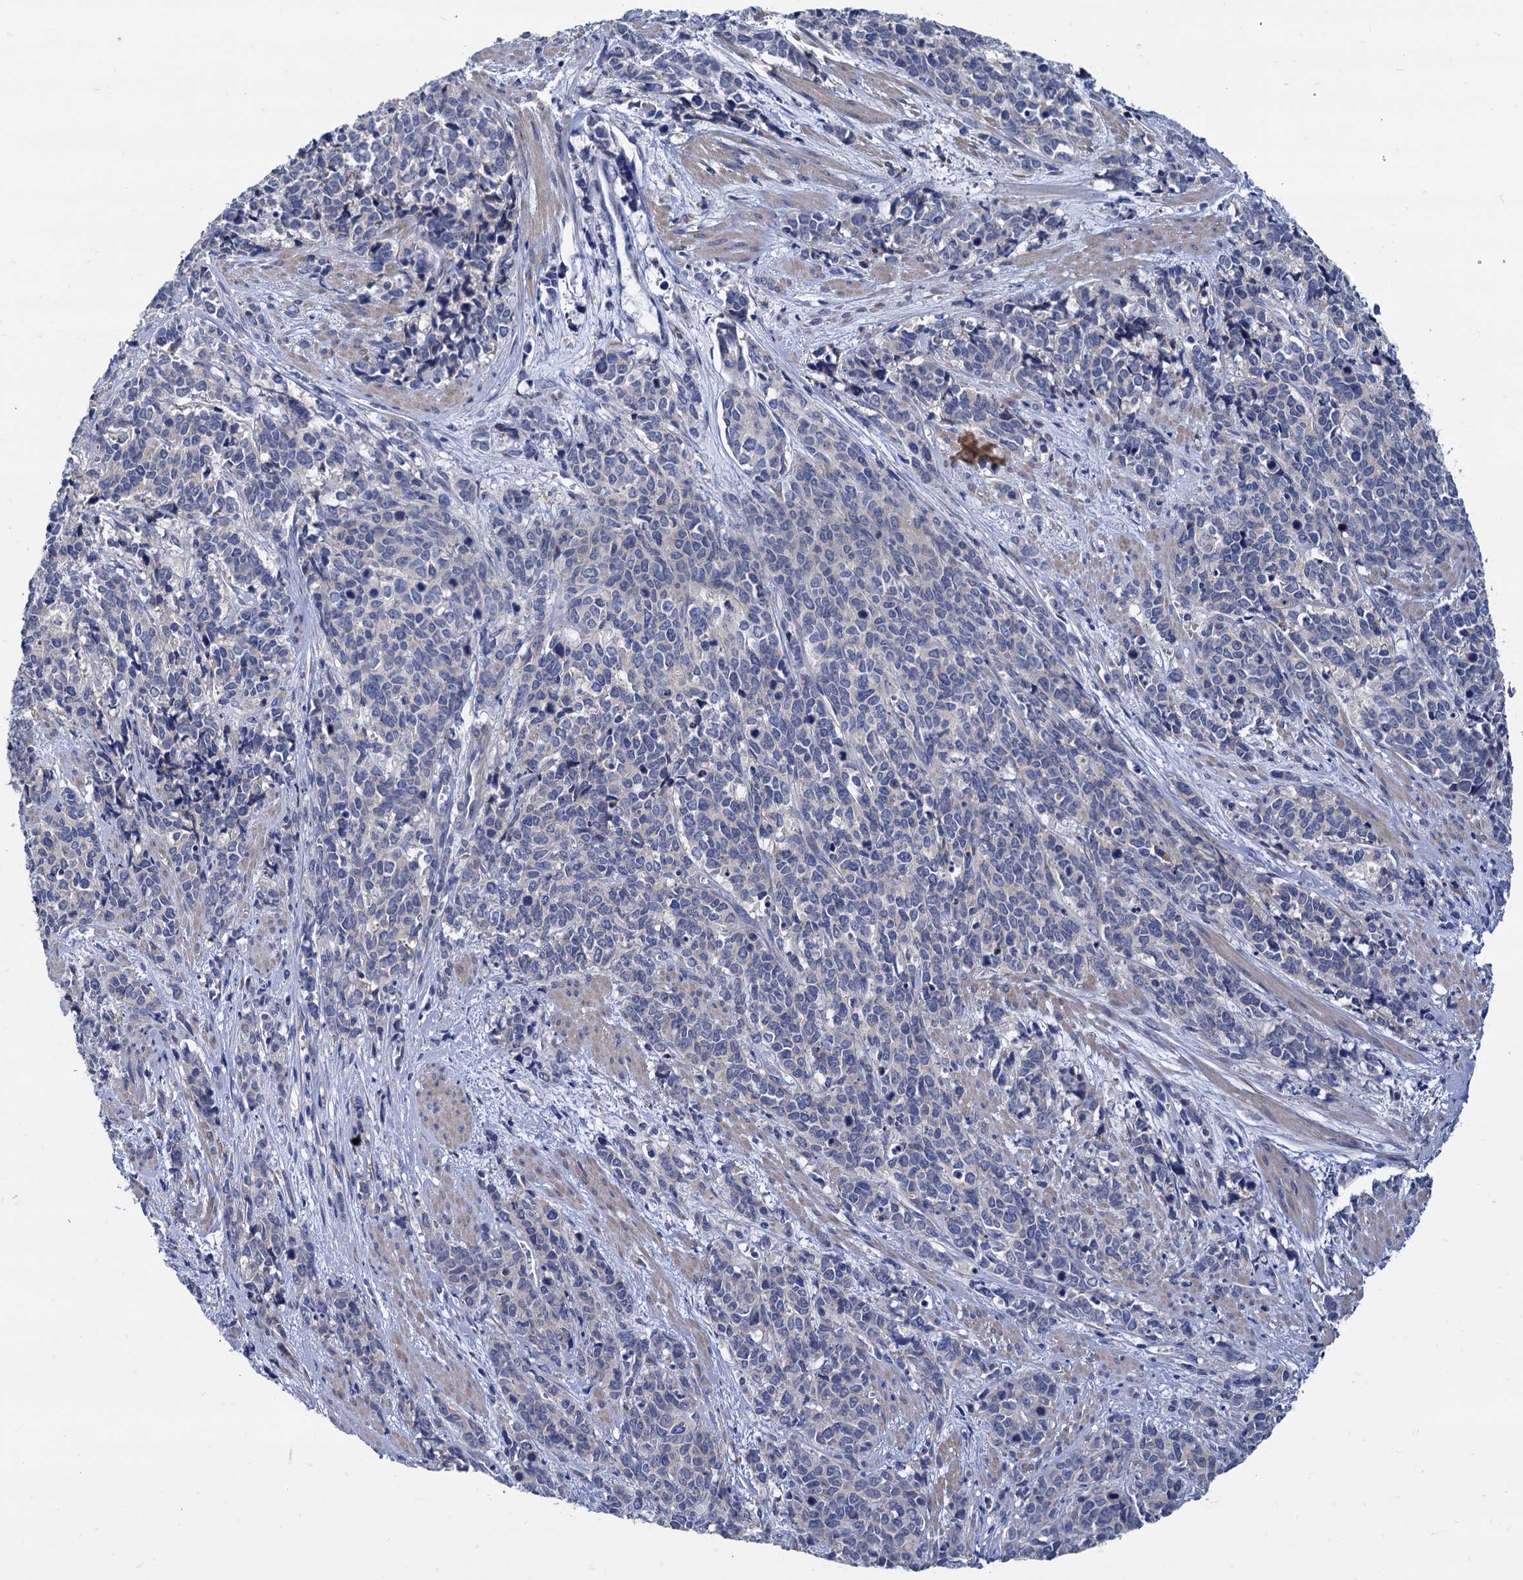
{"staining": {"intensity": "negative", "quantity": "none", "location": "none"}, "tissue": "cervical cancer", "cell_type": "Tumor cells", "image_type": "cancer", "snomed": [{"axis": "morphology", "description": "Squamous cell carcinoma, NOS"}, {"axis": "topography", "description": "Cervix"}], "caption": "The photomicrograph displays no significant staining in tumor cells of cervical cancer. (DAB (3,3'-diaminobenzidine) IHC visualized using brightfield microscopy, high magnification).", "gene": "FOXR2", "patient": {"sex": "female", "age": 60}}